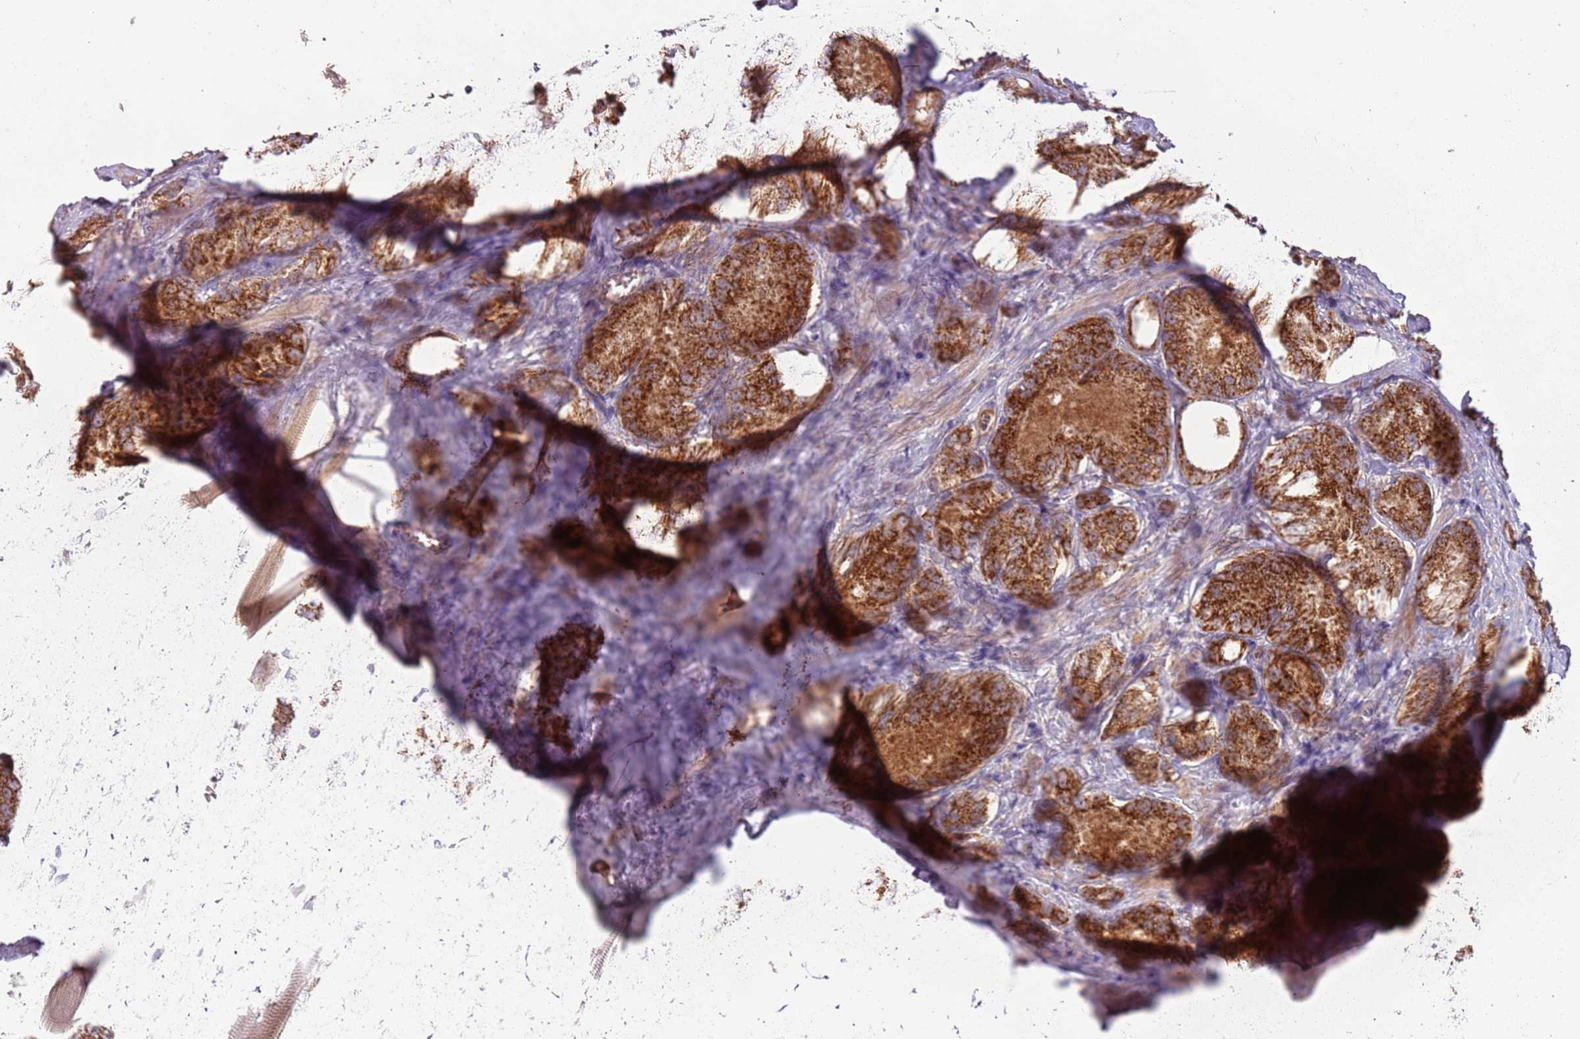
{"staining": {"intensity": "strong", "quantity": ">75%", "location": "cytoplasmic/membranous"}, "tissue": "prostate cancer", "cell_type": "Tumor cells", "image_type": "cancer", "snomed": [{"axis": "morphology", "description": "Adenocarcinoma, Low grade"}, {"axis": "topography", "description": "Prostate"}], "caption": "Prostate cancer (adenocarcinoma (low-grade)) stained with a protein marker displays strong staining in tumor cells.", "gene": "FECH", "patient": {"sex": "male", "age": 68}}